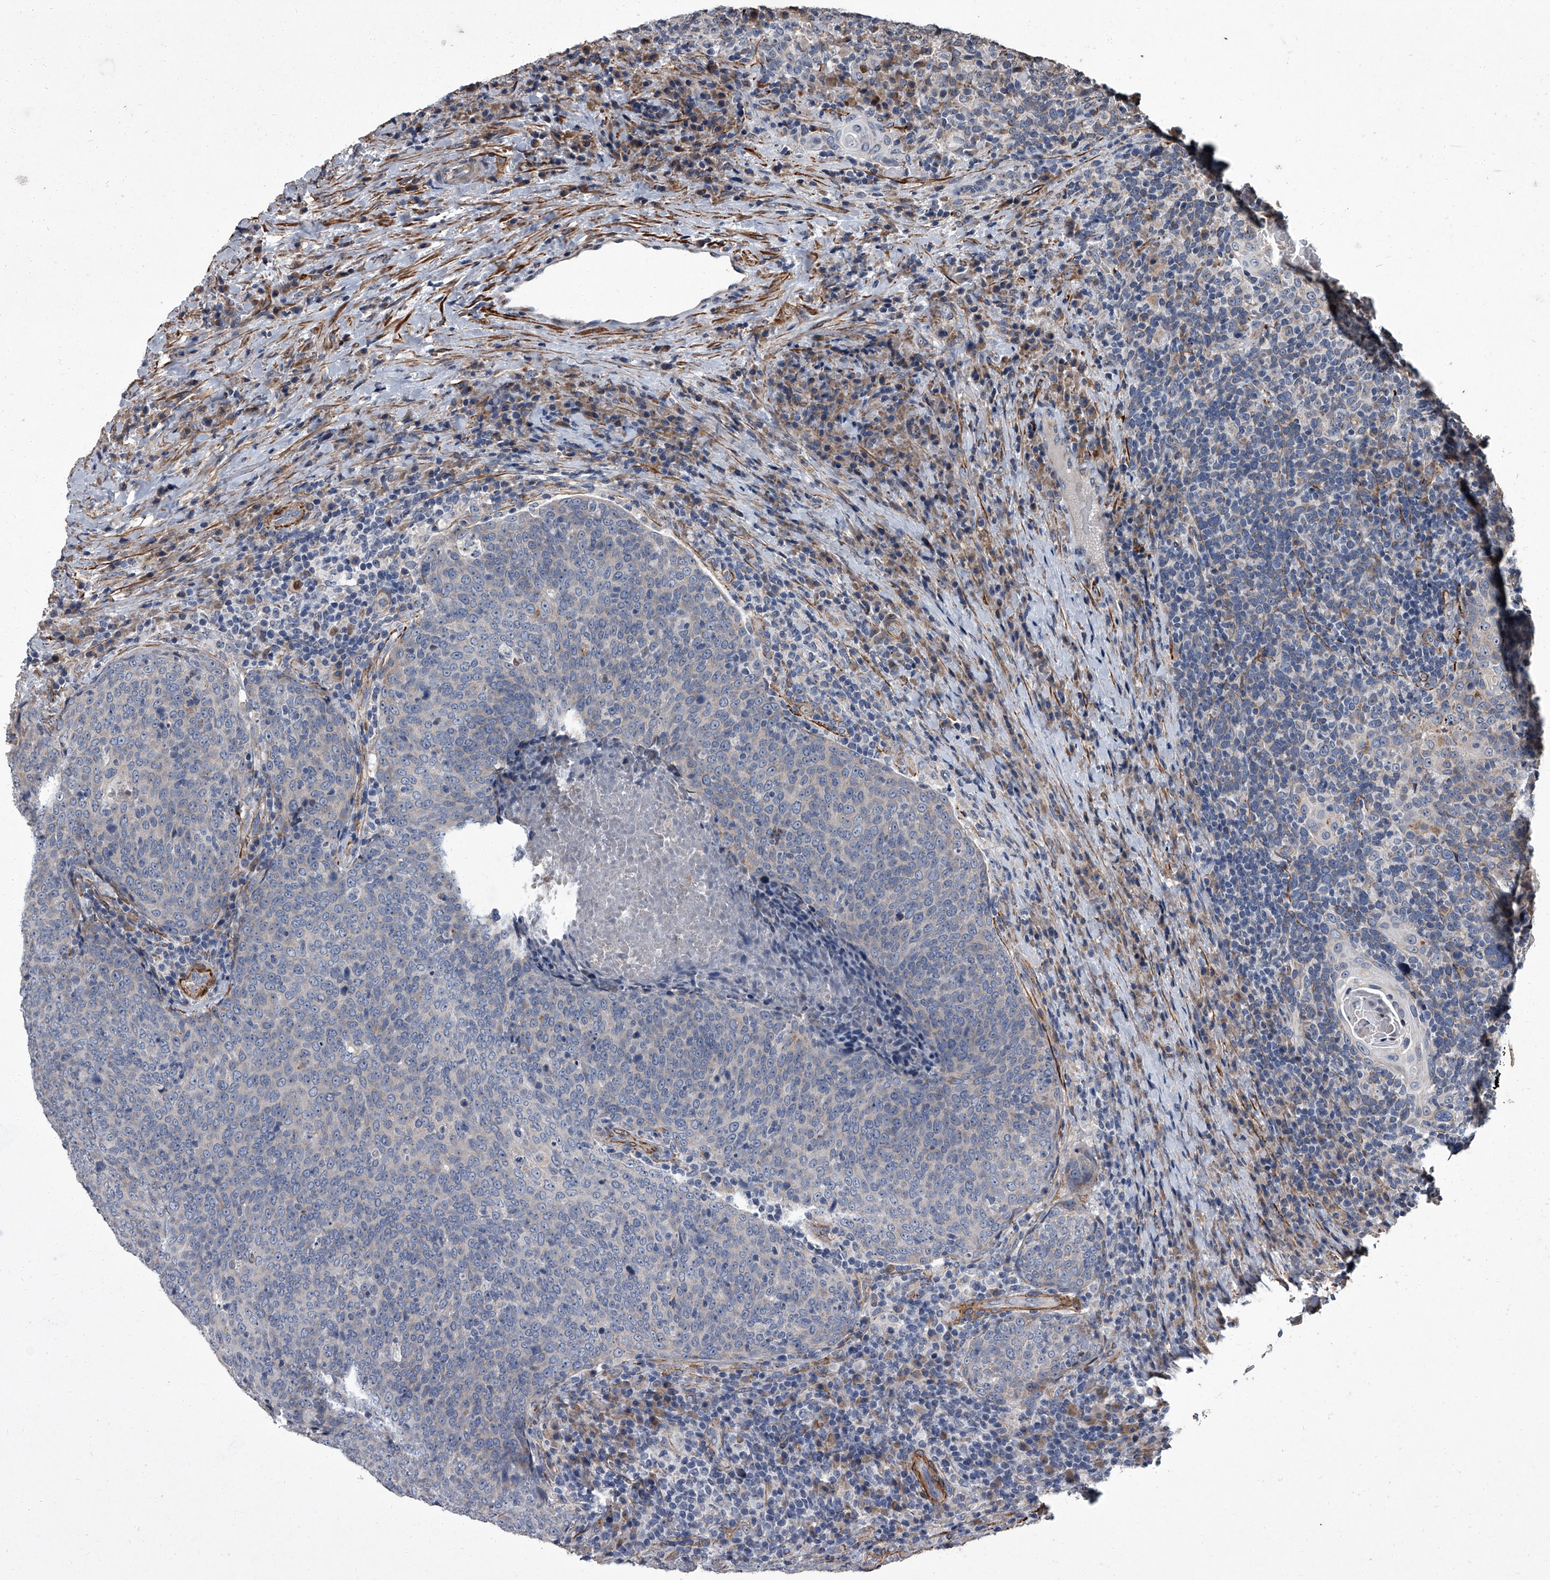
{"staining": {"intensity": "negative", "quantity": "none", "location": "none"}, "tissue": "head and neck cancer", "cell_type": "Tumor cells", "image_type": "cancer", "snomed": [{"axis": "morphology", "description": "Squamous cell carcinoma, NOS"}, {"axis": "morphology", "description": "Squamous cell carcinoma, metastatic, NOS"}, {"axis": "topography", "description": "Lymph node"}, {"axis": "topography", "description": "Head-Neck"}], "caption": "Photomicrograph shows no protein positivity in tumor cells of head and neck metastatic squamous cell carcinoma tissue. The staining is performed using DAB (3,3'-diaminobenzidine) brown chromogen with nuclei counter-stained in using hematoxylin.", "gene": "SIRT4", "patient": {"sex": "male", "age": 62}}